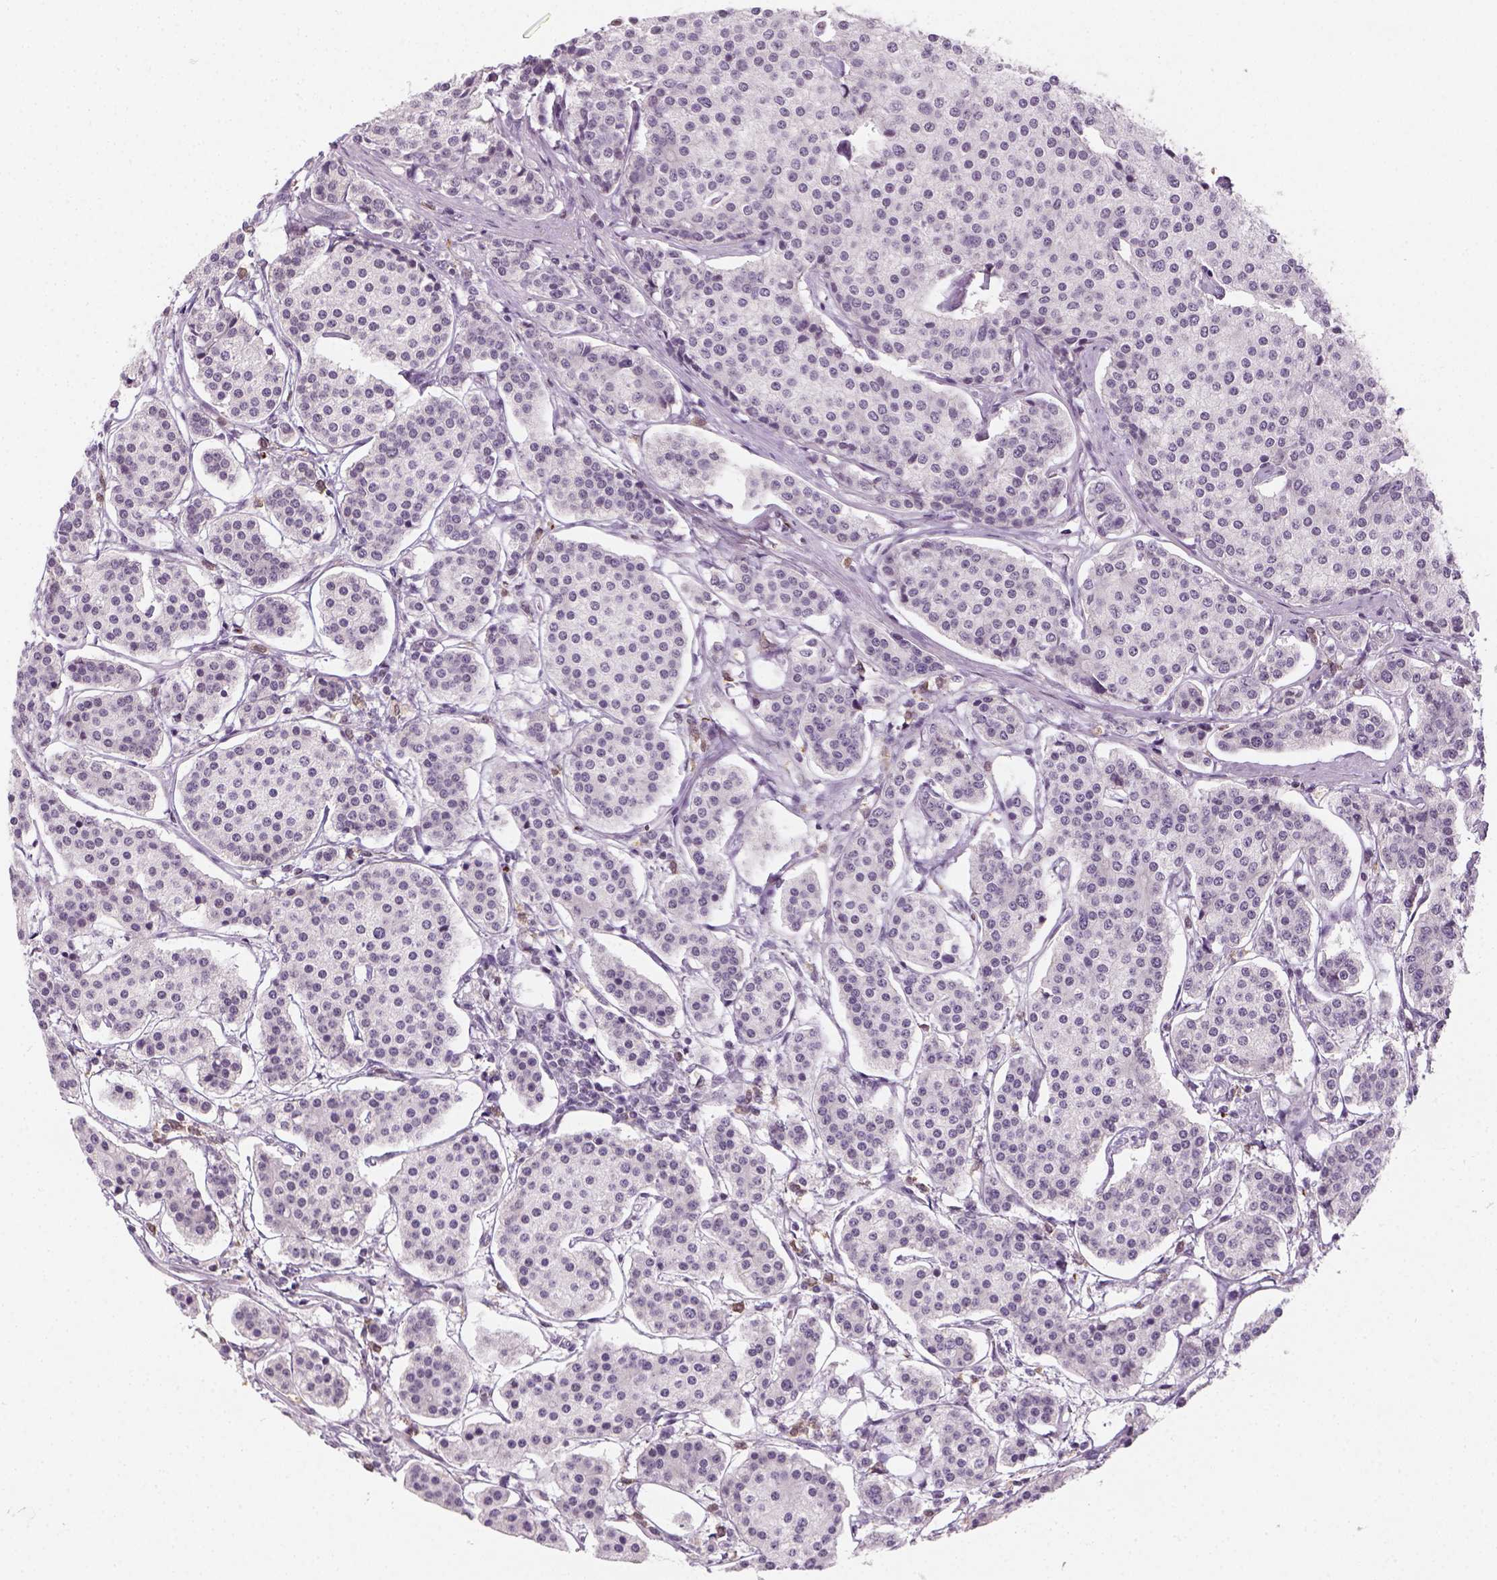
{"staining": {"intensity": "negative", "quantity": "none", "location": "none"}, "tissue": "carcinoid", "cell_type": "Tumor cells", "image_type": "cancer", "snomed": [{"axis": "morphology", "description": "Carcinoid, malignant, NOS"}, {"axis": "topography", "description": "Small intestine"}], "caption": "High power microscopy micrograph of an immunohistochemistry (IHC) image of carcinoid, revealing no significant expression in tumor cells.", "gene": "MAGEB3", "patient": {"sex": "female", "age": 65}}